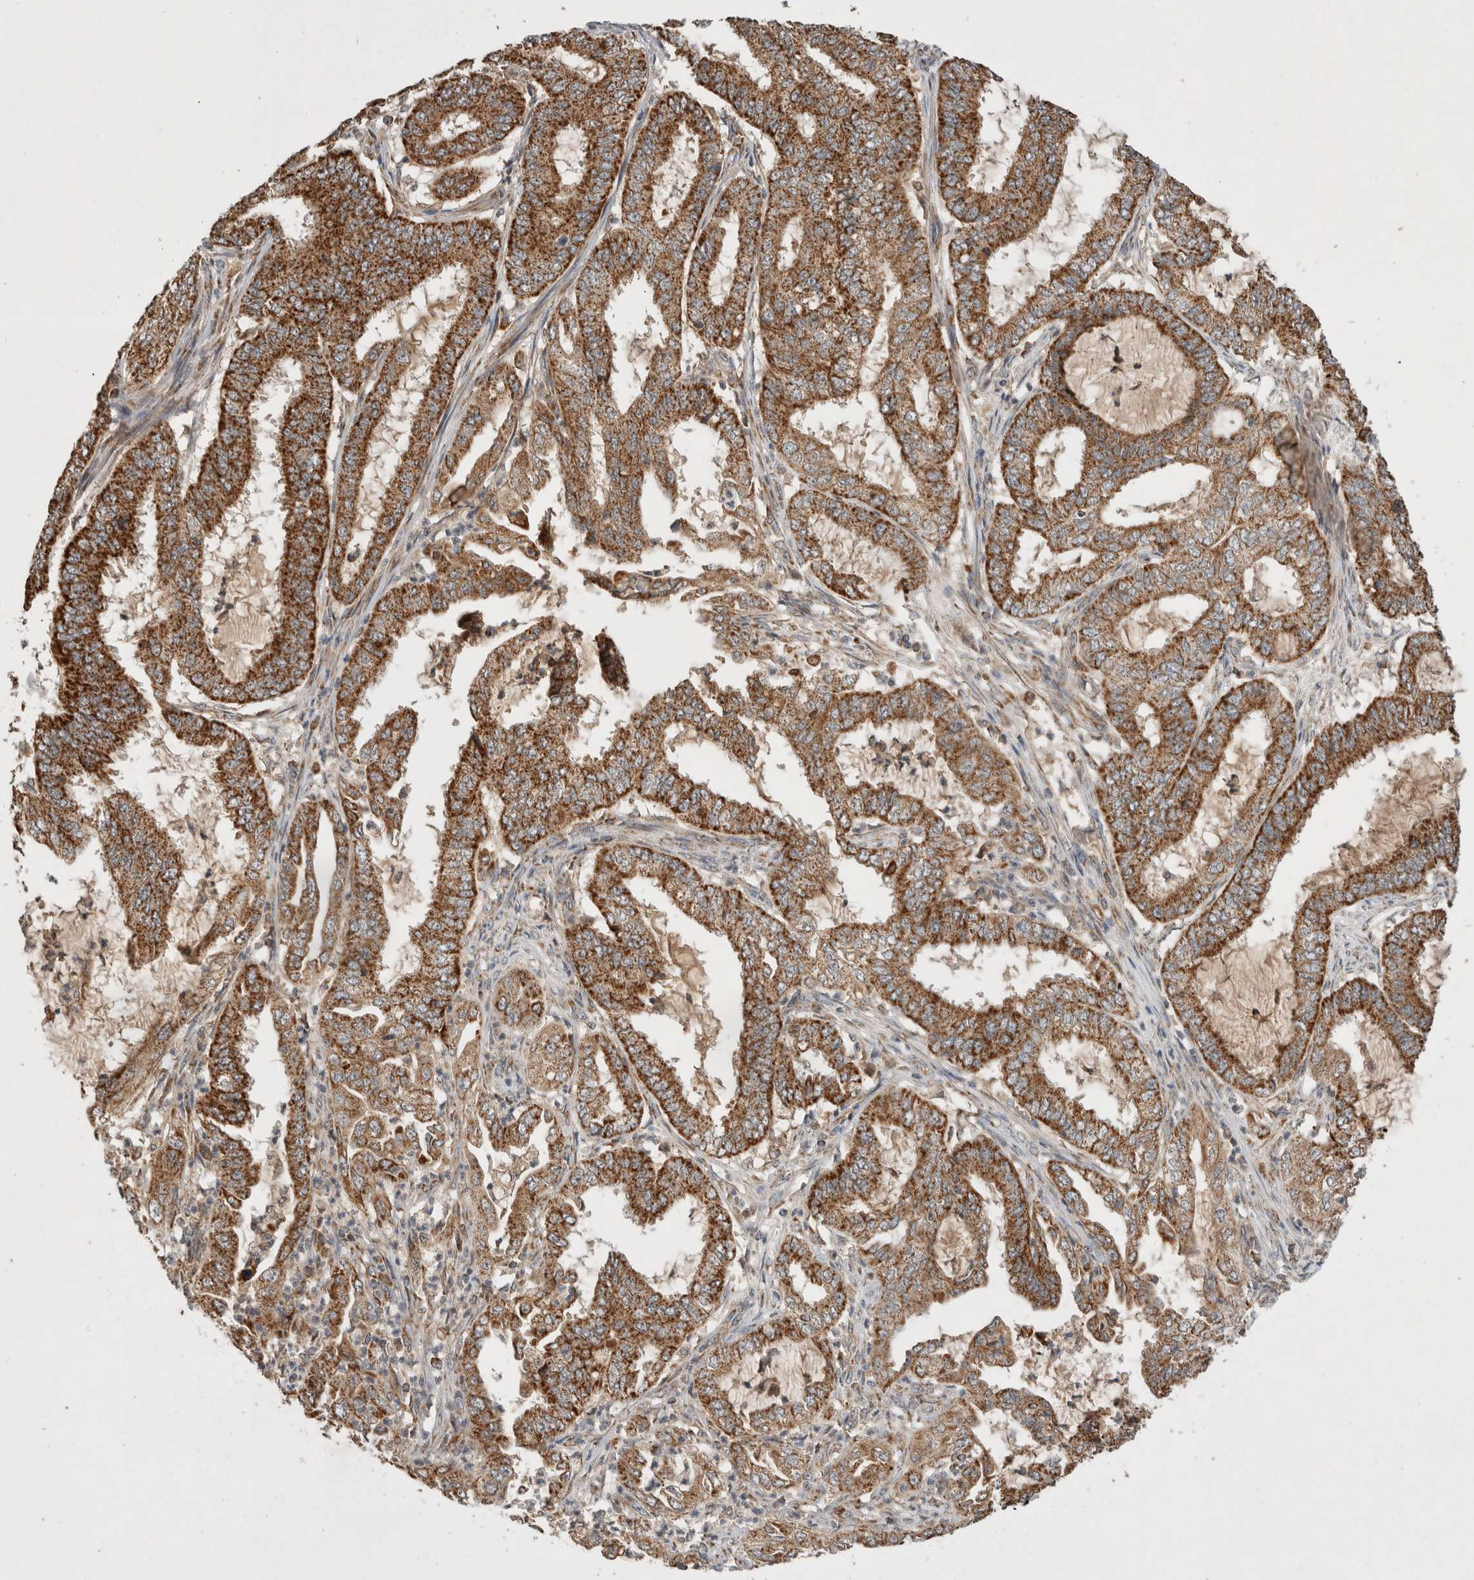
{"staining": {"intensity": "strong", "quantity": ">75%", "location": "cytoplasmic/membranous"}, "tissue": "endometrial cancer", "cell_type": "Tumor cells", "image_type": "cancer", "snomed": [{"axis": "morphology", "description": "Adenocarcinoma, NOS"}, {"axis": "topography", "description": "Endometrium"}], "caption": "An immunohistochemistry (IHC) image of tumor tissue is shown. Protein staining in brown labels strong cytoplasmic/membranous positivity in endometrial adenocarcinoma within tumor cells.", "gene": "AMPD1", "patient": {"sex": "female", "age": 51}}